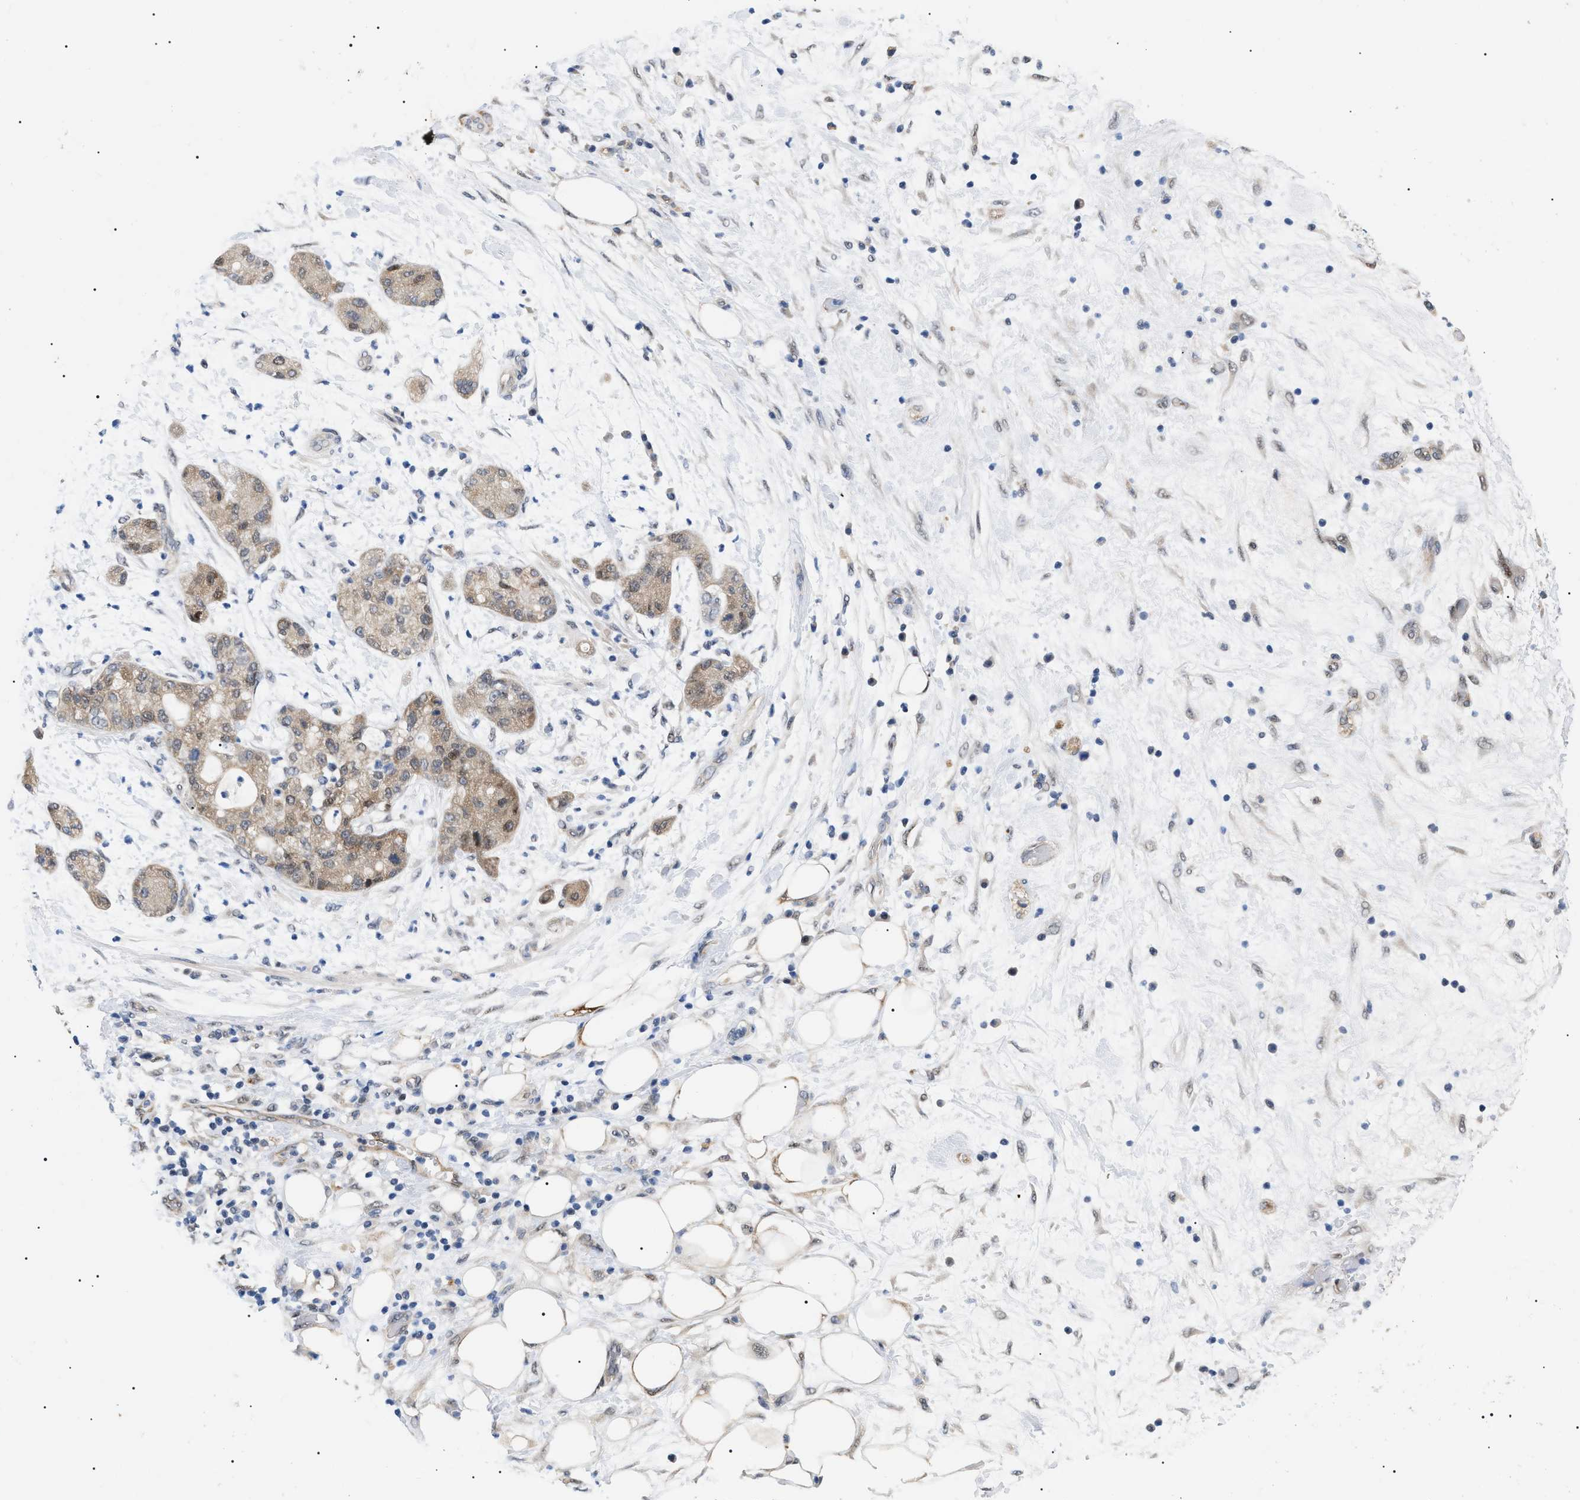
{"staining": {"intensity": "weak", "quantity": ">75%", "location": "cytoplasmic/membranous"}, "tissue": "pancreatic cancer", "cell_type": "Tumor cells", "image_type": "cancer", "snomed": [{"axis": "morphology", "description": "Adenocarcinoma, NOS"}, {"axis": "topography", "description": "Pancreas"}], "caption": "Adenocarcinoma (pancreatic) stained with immunohistochemistry displays weak cytoplasmic/membranous staining in about >75% of tumor cells.", "gene": "GARRE1", "patient": {"sex": "female", "age": 78}}